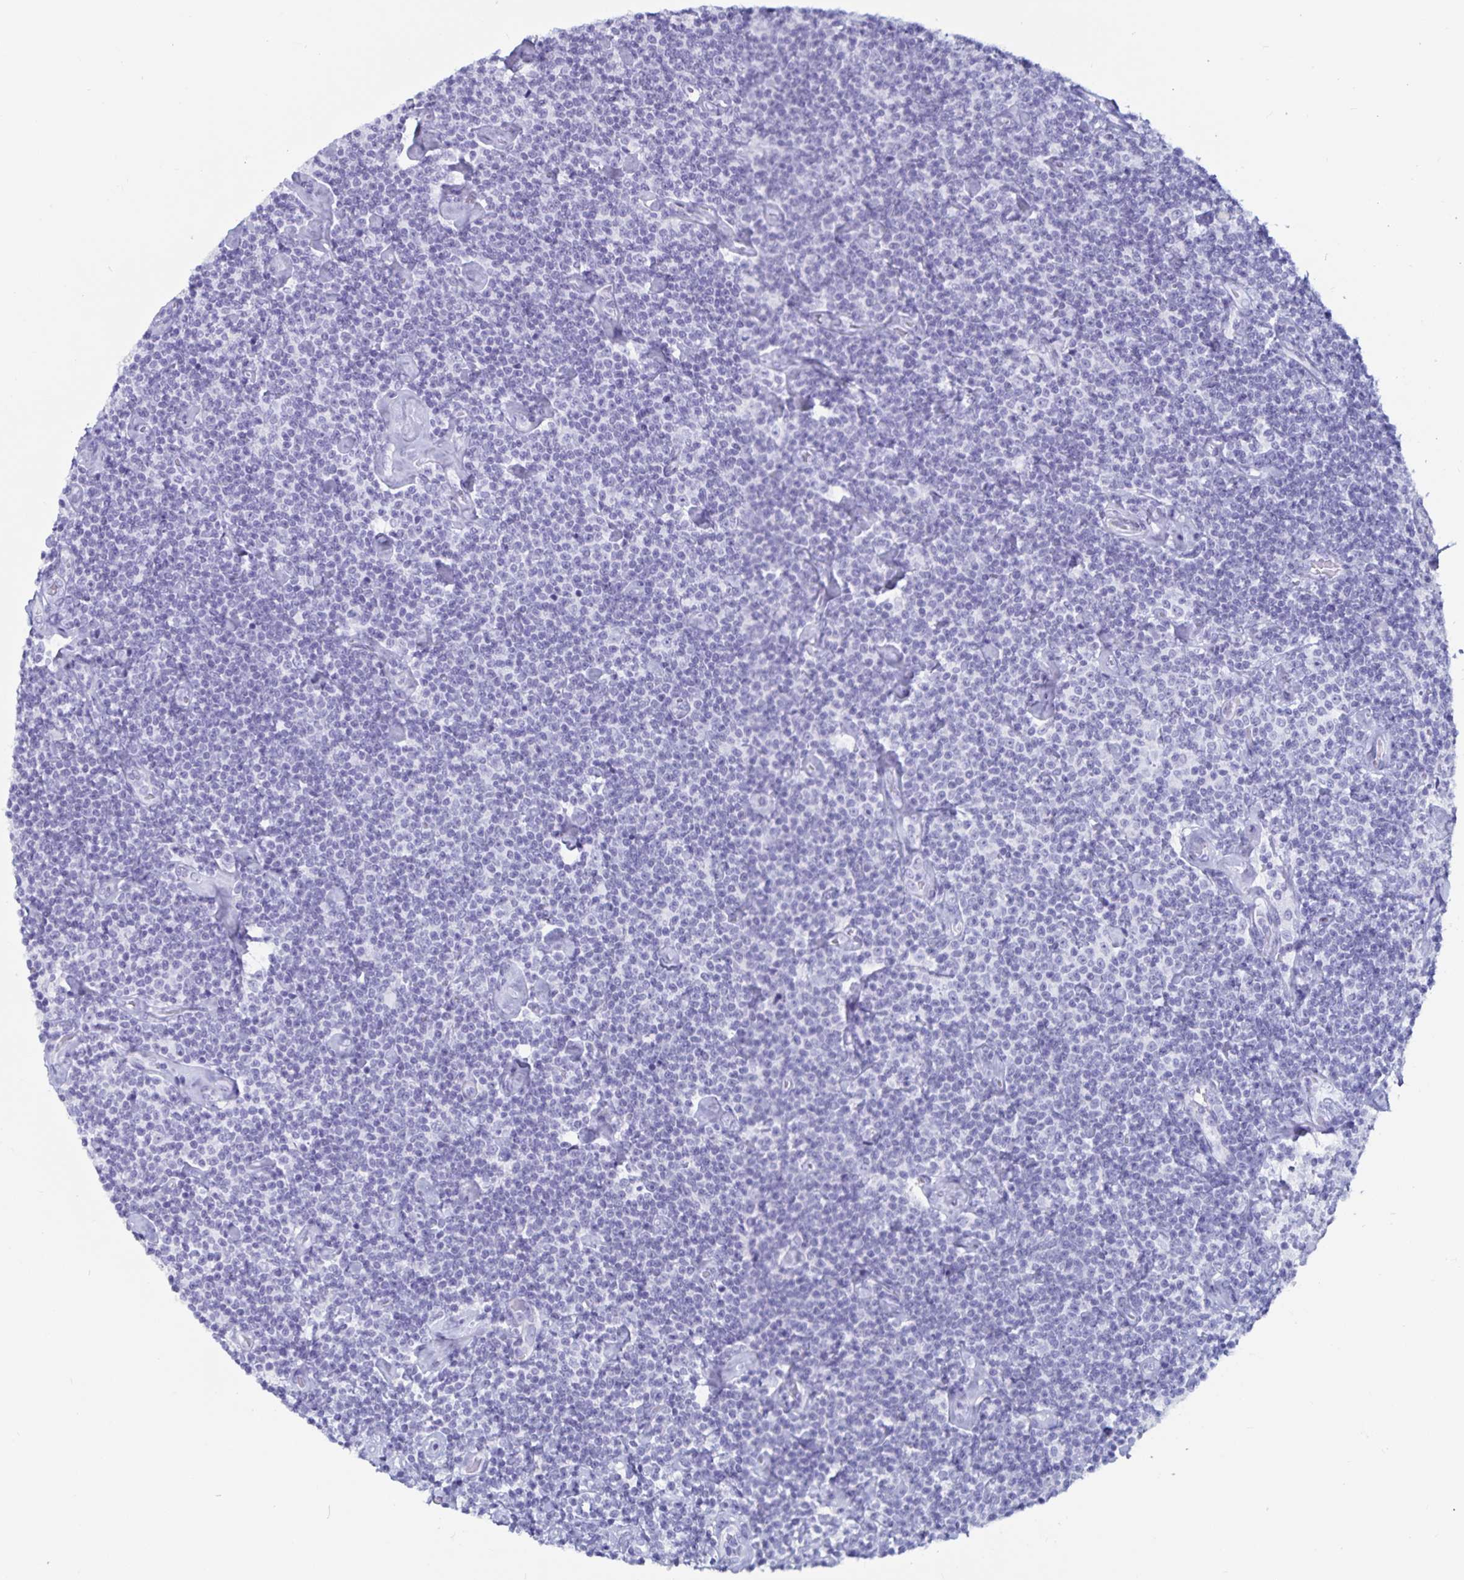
{"staining": {"intensity": "negative", "quantity": "none", "location": "none"}, "tissue": "lymphoma", "cell_type": "Tumor cells", "image_type": "cancer", "snomed": [{"axis": "morphology", "description": "Malignant lymphoma, non-Hodgkin's type, Low grade"}, {"axis": "topography", "description": "Lymph node"}], "caption": "An image of human low-grade malignant lymphoma, non-Hodgkin's type is negative for staining in tumor cells.", "gene": "GPR137", "patient": {"sex": "male", "age": 81}}